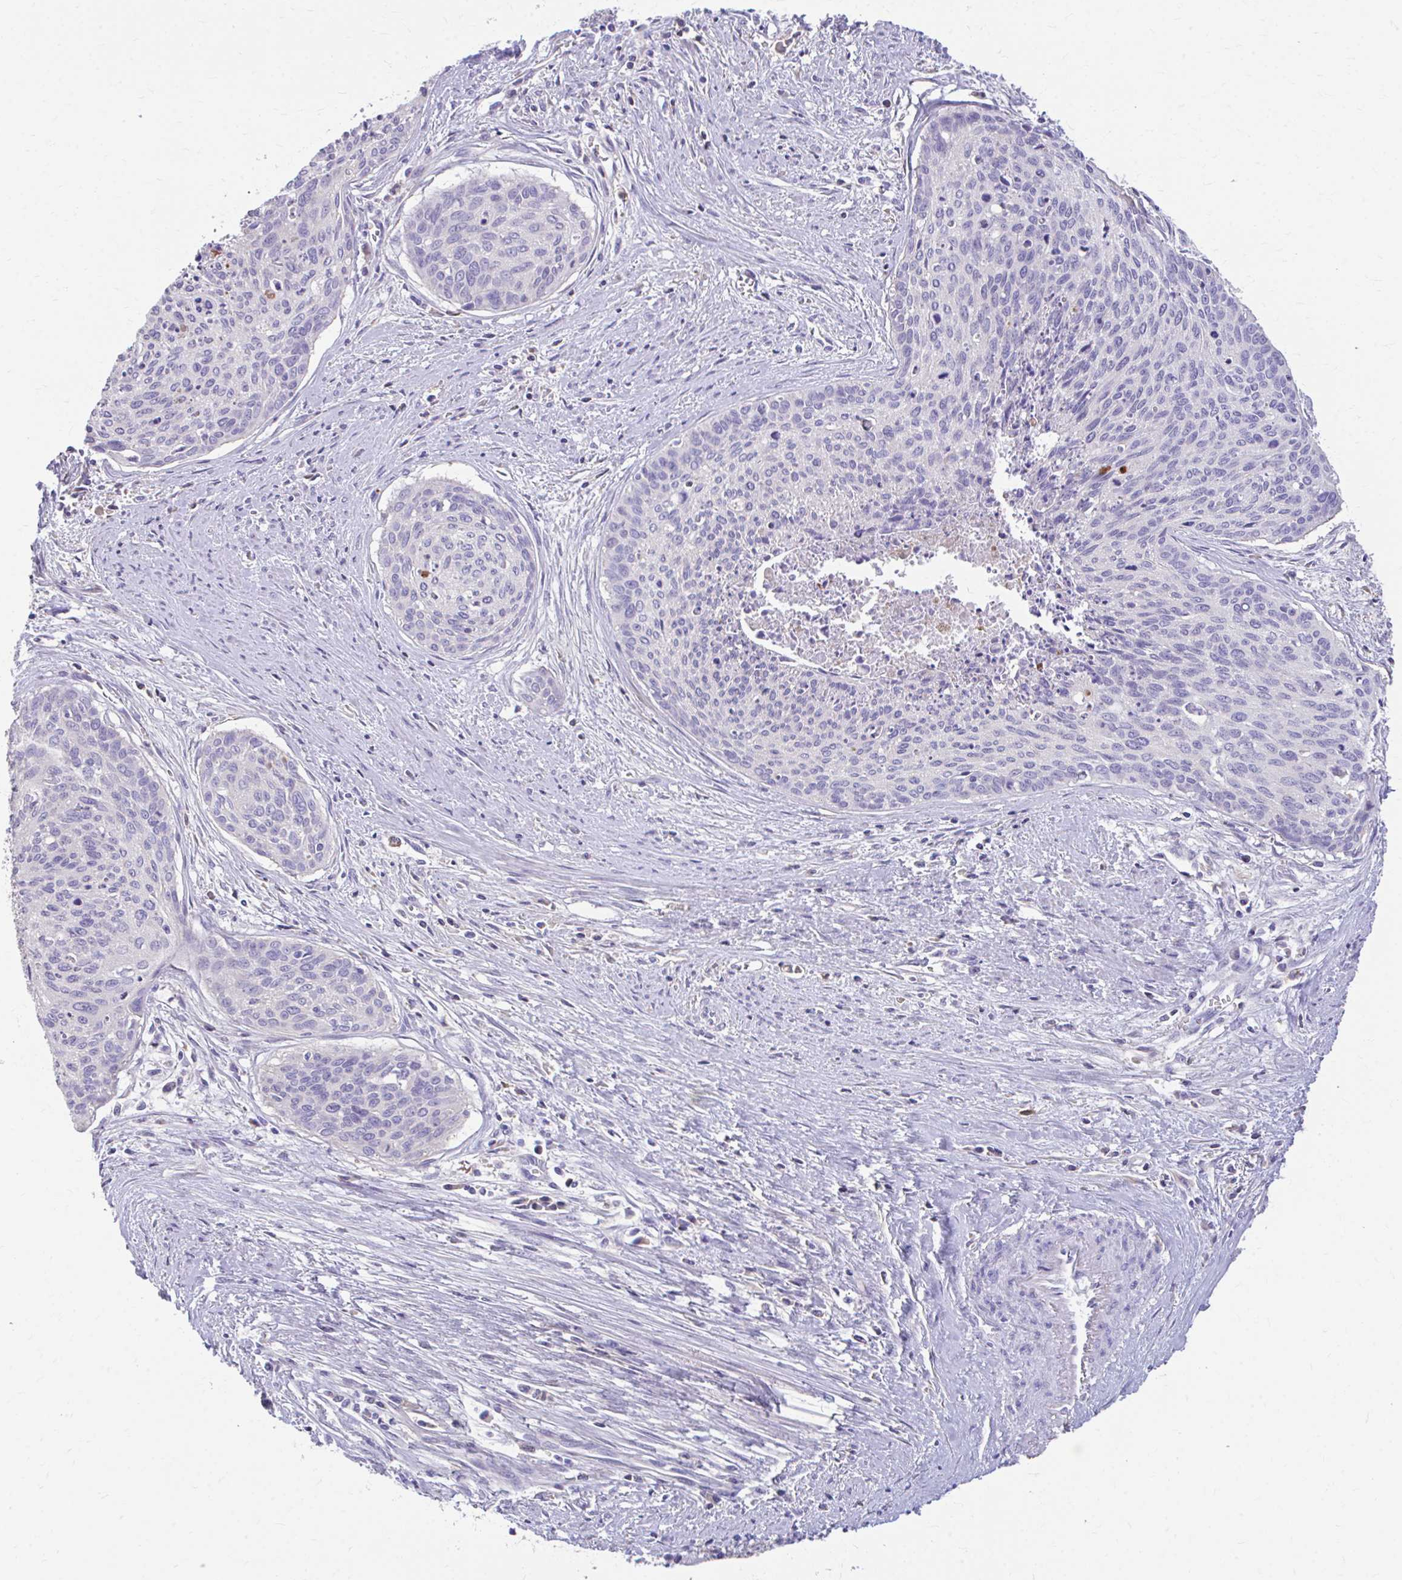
{"staining": {"intensity": "negative", "quantity": "none", "location": "none"}, "tissue": "cervical cancer", "cell_type": "Tumor cells", "image_type": "cancer", "snomed": [{"axis": "morphology", "description": "Squamous cell carcinoma, NOS"}, {"axis": "topography", "description": "Cervix"}], "caption": "Immunohistochemistry (IHC) photomicrograph of cervical cancer stained for a protein (brown), which exhibits no expression in tumor cells.", "gene": "CFH", "patient": {"sex": "female", "age": 55}}